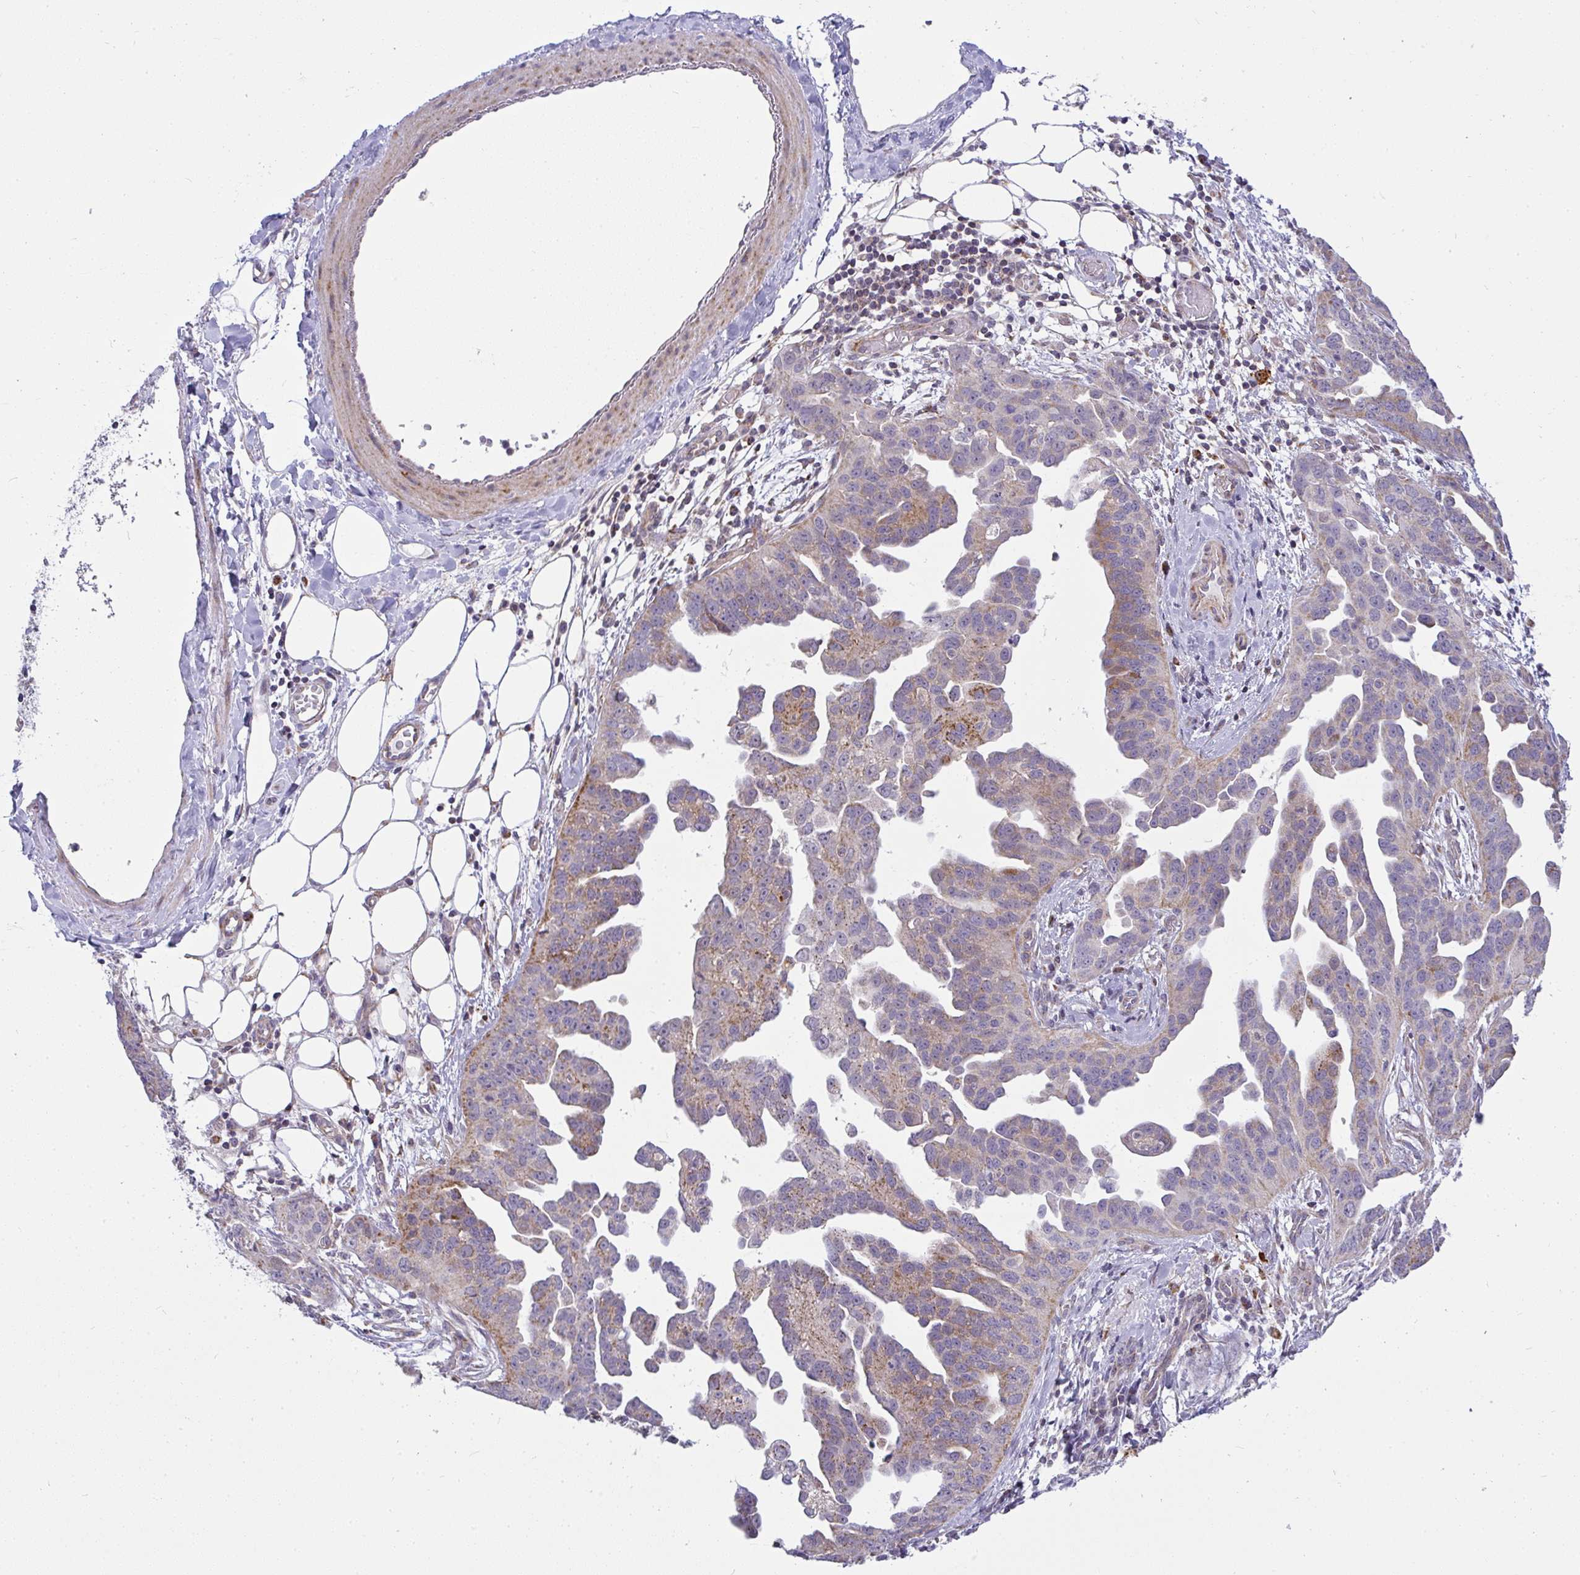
{"staining": {"intensity": "moderate", "quantity": "25%-75%", "location": "cytoplasmic/membranous"}, "tissue": "ovarian cancer", "cell_type": "Tumor cells", "image_type": "cancer", "snomed": [{"axis": "morphology", "description": "Cystadenocarcinoma, serous, NOS"}, {"axis": "topography", "description": "Ovary"}], "caption": "Moderate cytoplasmic/membranous protein staining is present in approximately 25%-75% of tumor cells in ovarian serous cystadenocarcinoma.", "gene": "SRRM4", "patient": {"sex": "female", "age": 75}}